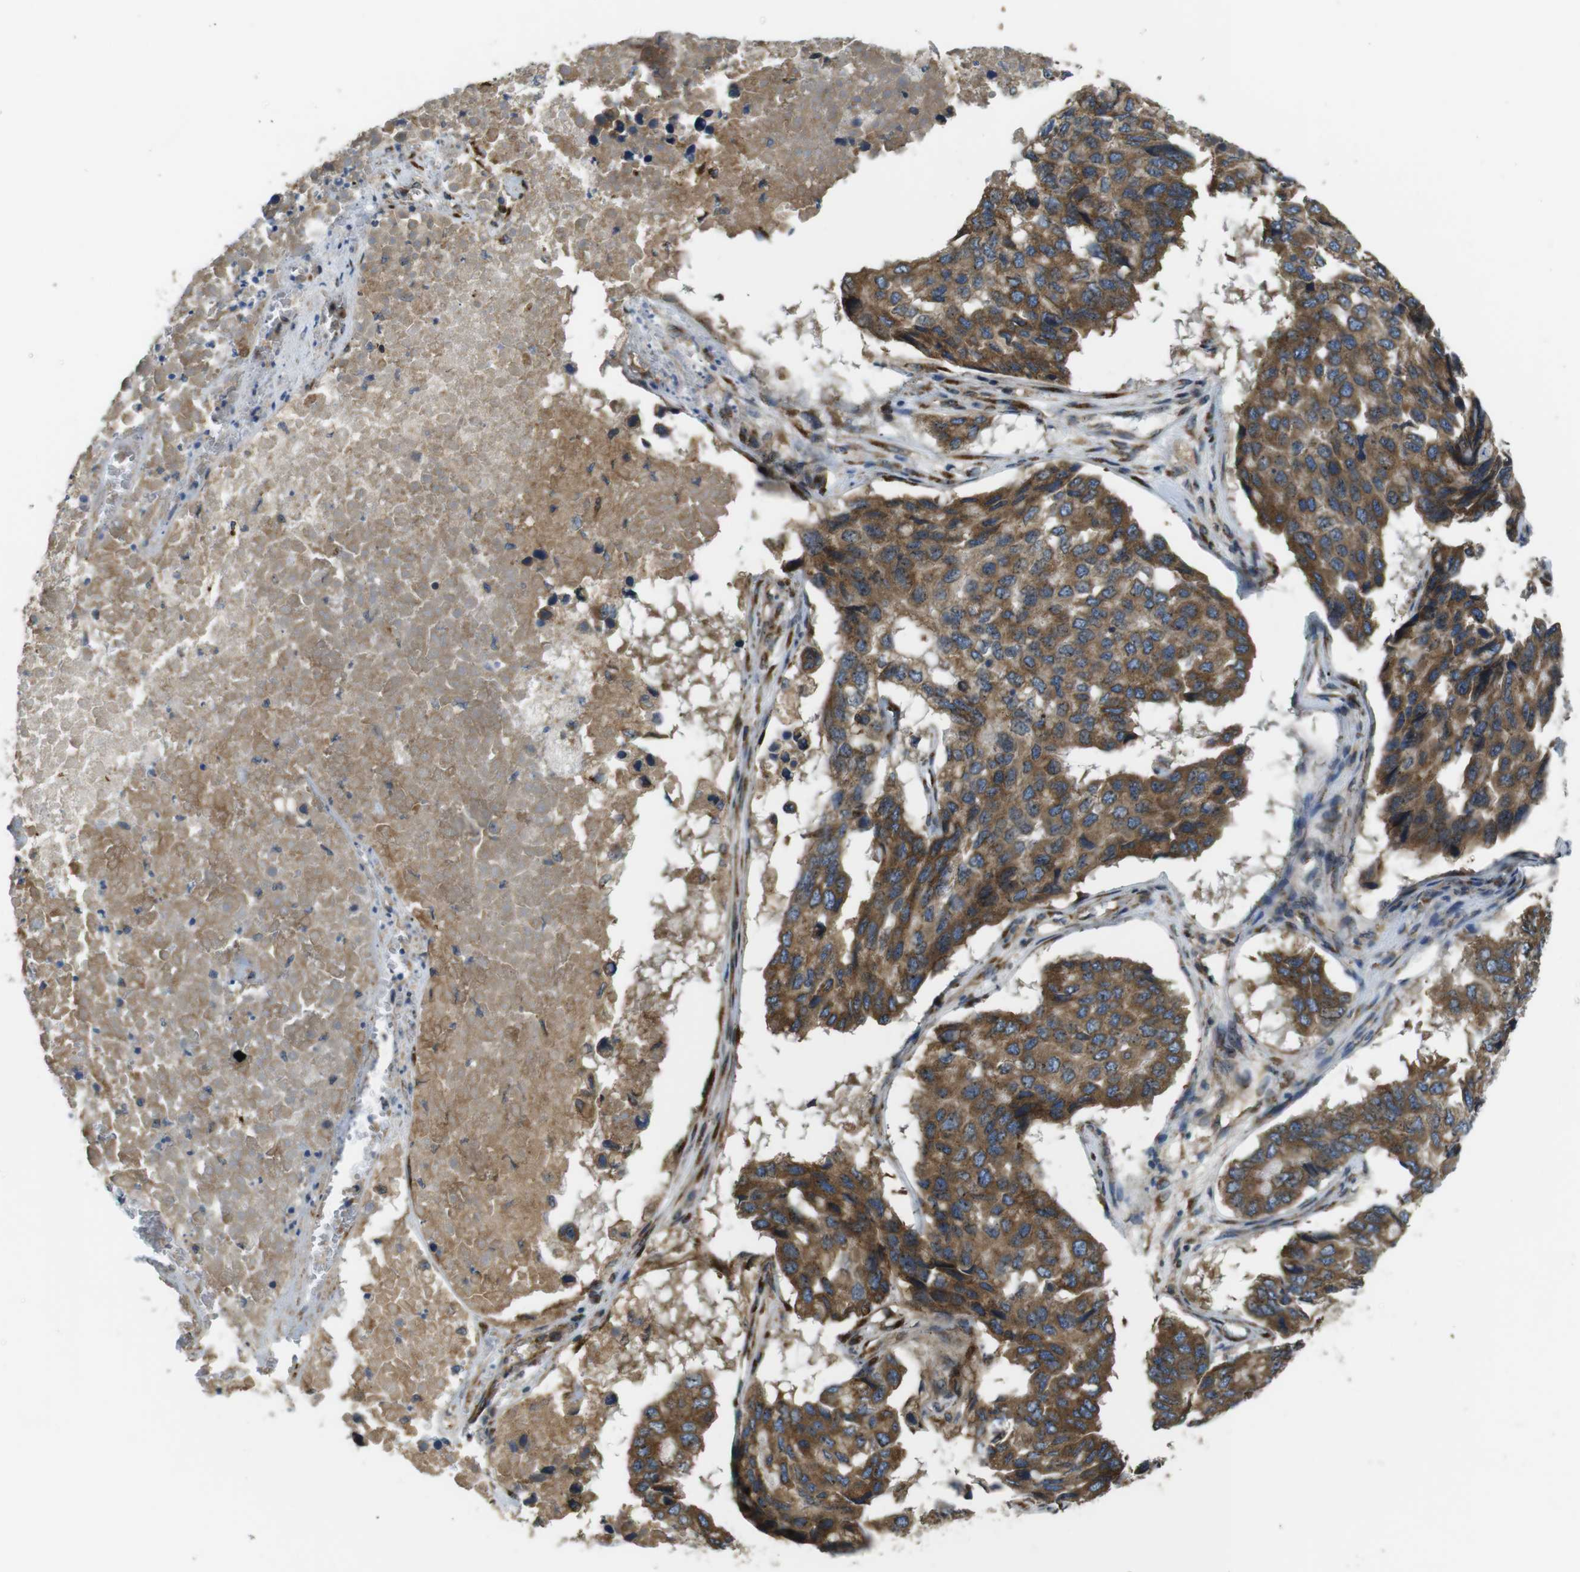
{"staining": {"intensity": "moderate", "quantity": ">75%", "location": "cytoplasmic/membranous"}, "tissue": "pancreatic cancer", "cell_type": "Tumor cells", "image_type": "cancer", "snomed": [{"axis": "morphology", "description": "Adenocarcinoma, NOS"}, {"axis": "topography", "description": "Pancreas"}], "caption": "Immunohistochemical staining of pancreatic cancer reveals medium levels of moderate cytoplasmic/membranous staining in approximately >75% of tumor cells.", "gene": "TMEM143", "patient": {"sex": "male", "age": 50}}